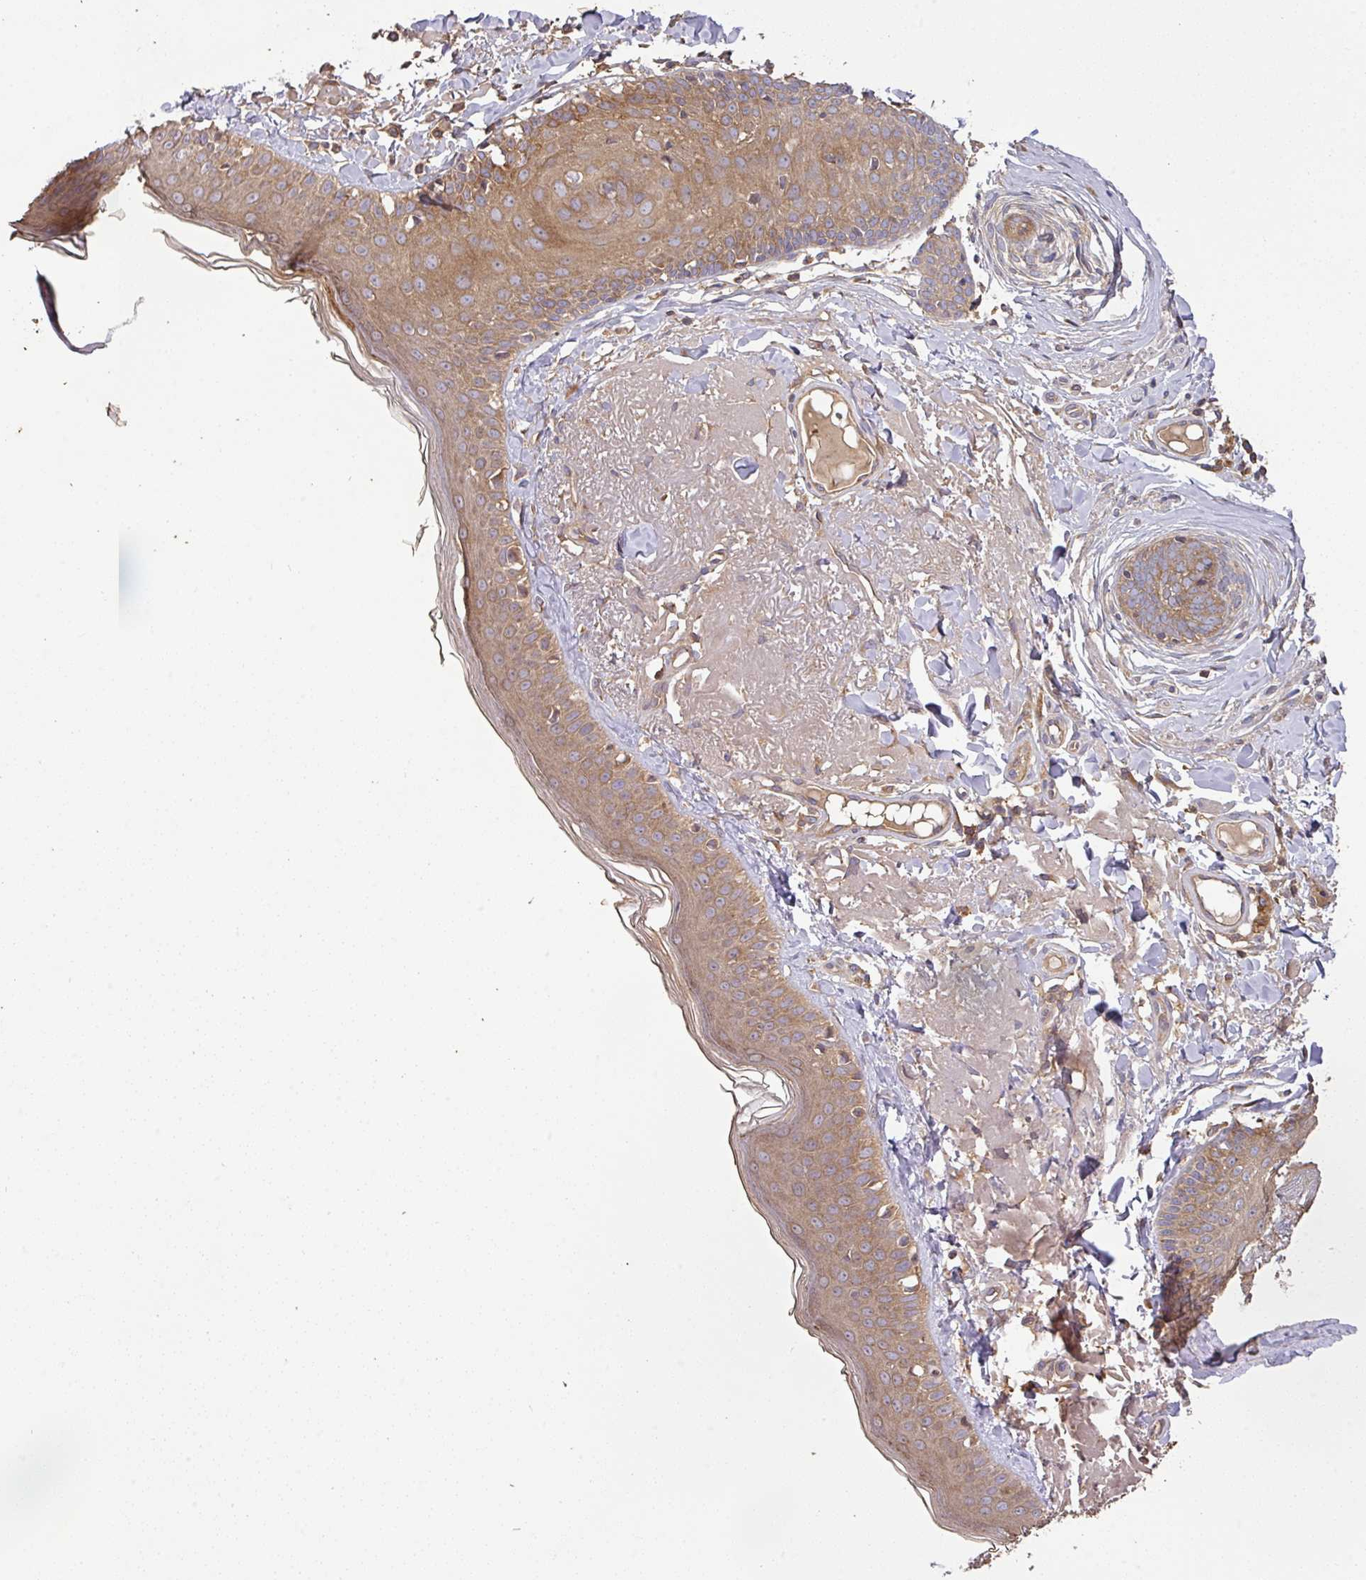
{"staining": {"intensity": "moderate", "quantity": ">75%", "location": "cytoplasmic/membranous"}, "tissue": "skin", "cell_type": "Fibroblasts", "image_type": "normal", "snomed": [{"axis": "morphology", "description": "Normal tissue, NOS"}, {"axis": "morphology", "description": "Malignant melanoma, NOS"}, {"axis": "topography", "description": "Skin"}], "caption": "Moderate cytoplasmic/membranous positivity is appreciated in about >75% of fibroblasts in normal skin. The staining was performed using DAB, with brown indicating positive protein expression. Nuclei are stained blue with hematoxylin.", "gene": "GSPT1", "patient": {"sex": "male", "age": 80}}